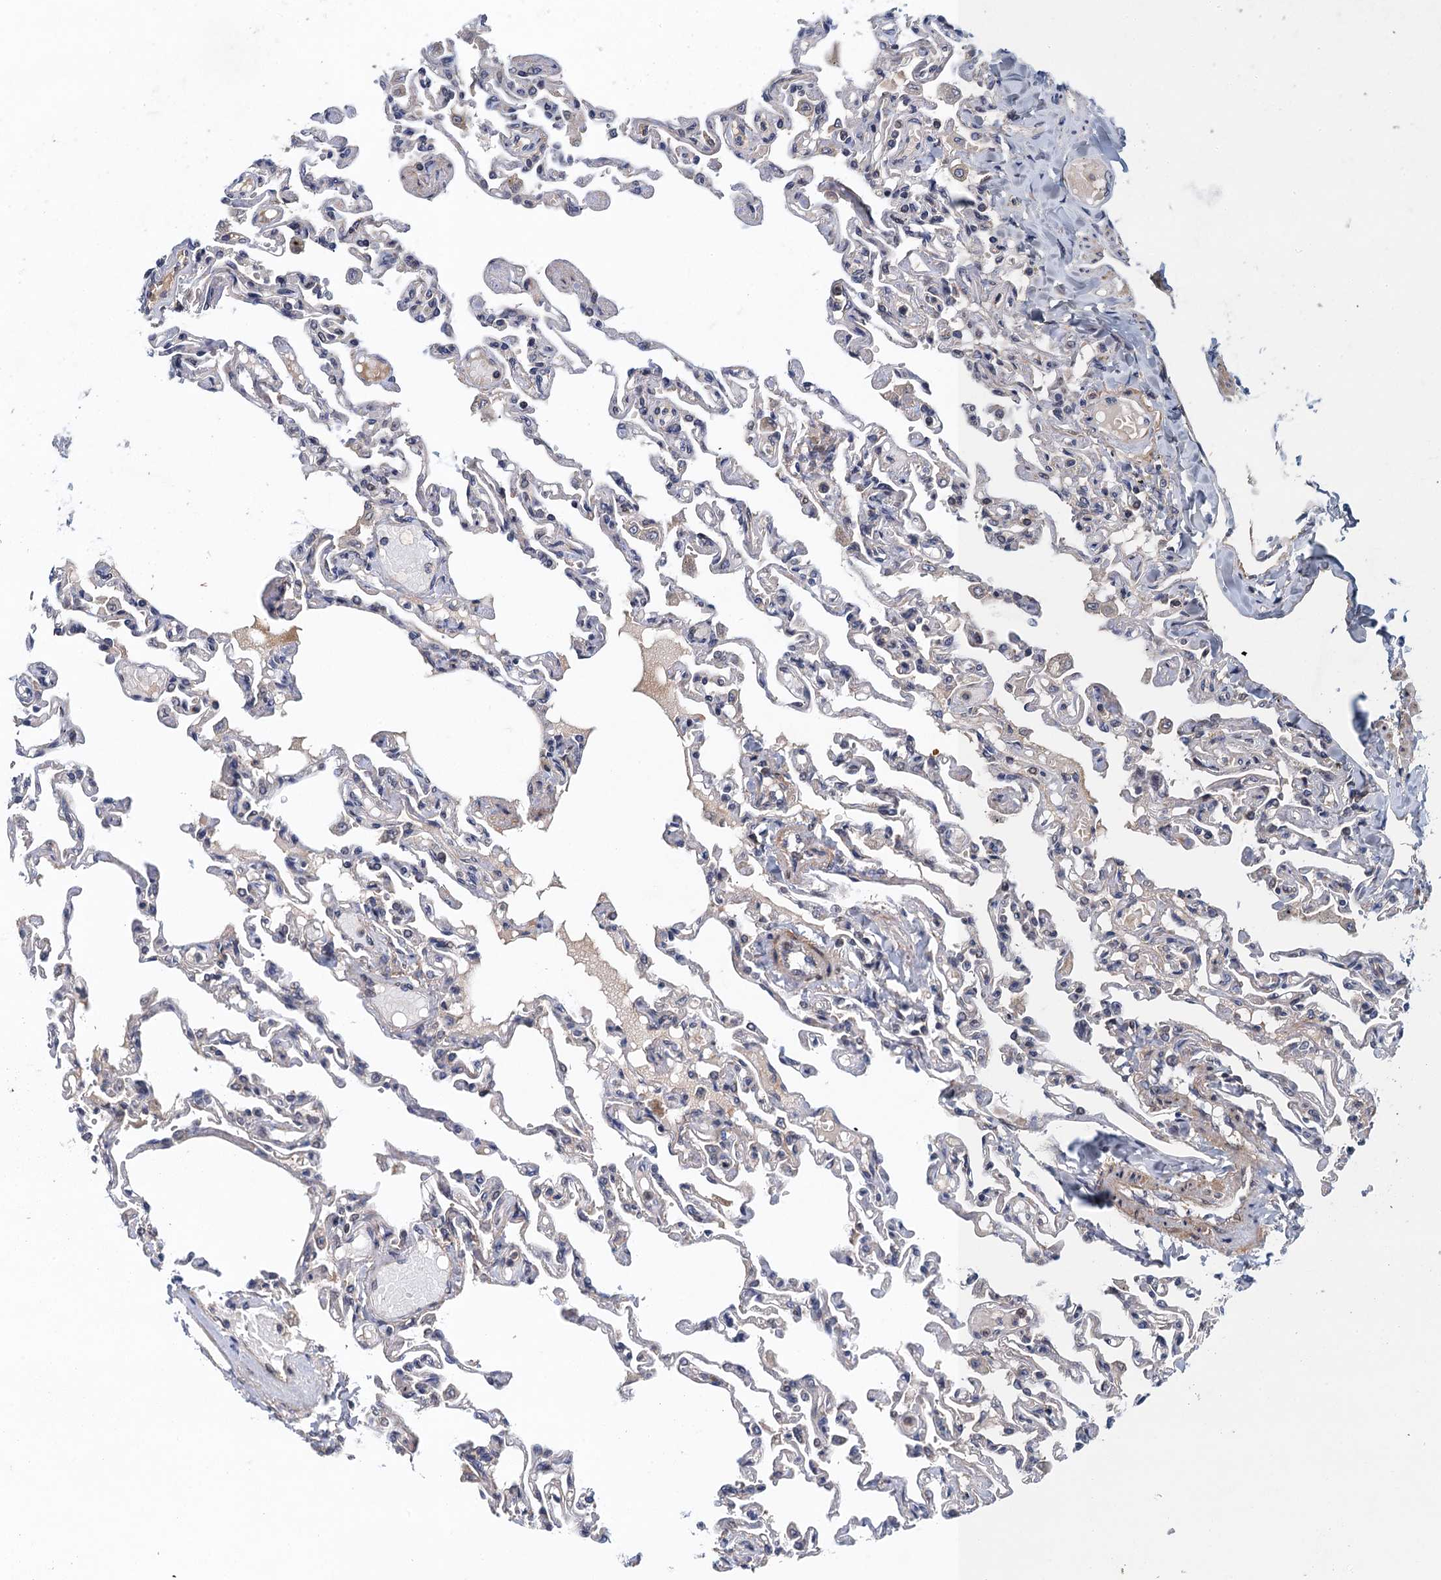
{"staining": {"intensity": "moderate", "quantity": "<25%", "location": "cytoplasmic/membranous"}, "tissue": "lung", "cell_type": "Alveolar cells", "image_type": "normal", "snomed": [{"axis": "morphology", "description": "Normal tissue, NOS"}, {"axis": "topography", "description": "Lung"}], "caption": "High-magnification brightfield microscopy of benign lung stained with DAB (3,3'-diaminobenzidine) (brown) and counterstained with hematoxylin (blue). alveolar cells exhibit moderate cytoplasmic/membranous positivity is present in about<25% of cells.", "gene": "MDM1", "patient": {"sex": "male", "age": 21}}